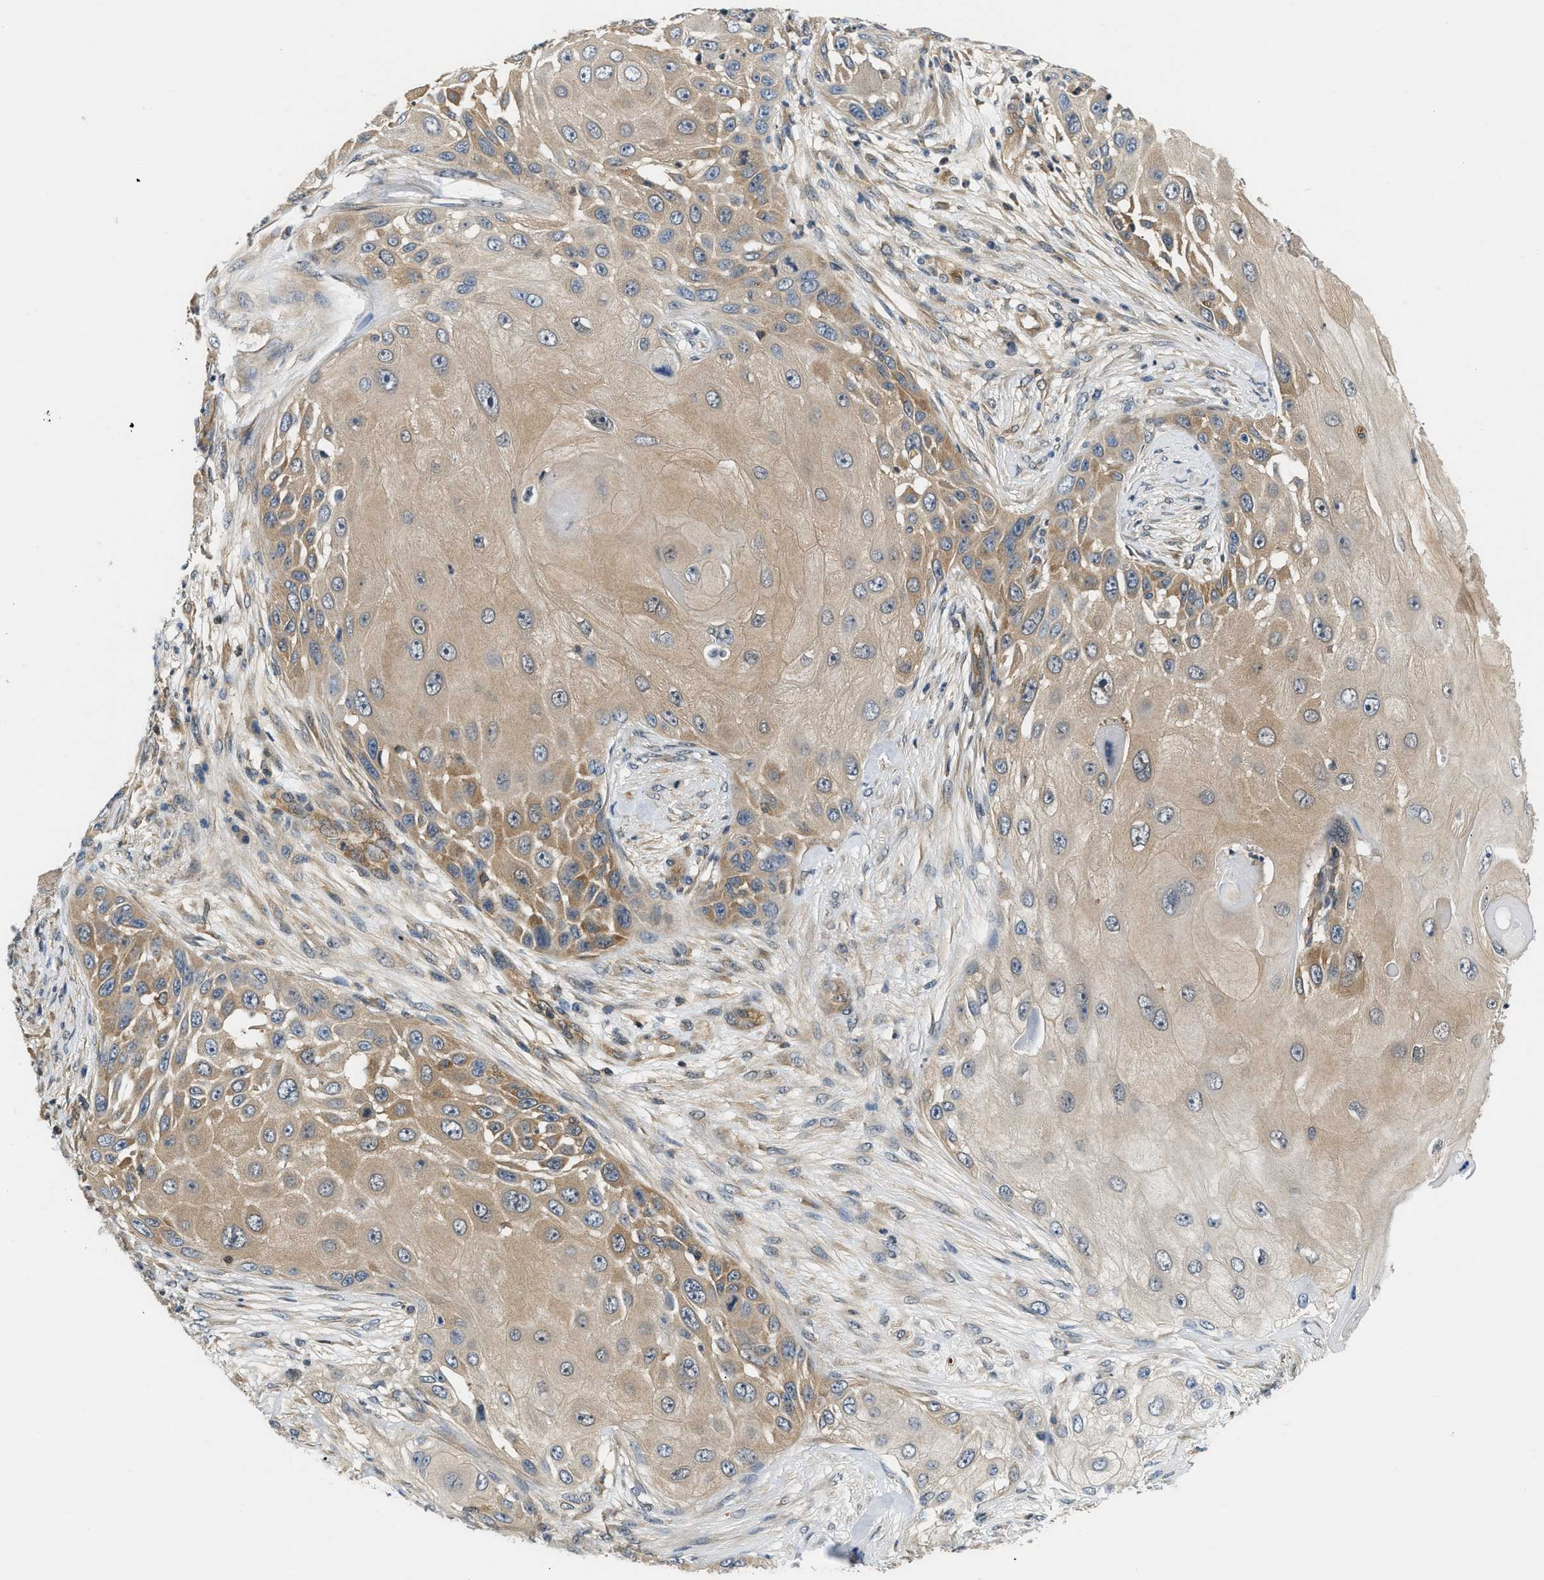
{"staining": {"intensity": "moderate", "quantity": ">75%", "location": "cytoplasmic/membranous"}, "tissue": "skin cancer", "cell_type": "Tumor cells", "image_type": "cancer", "snomed": [{"axis": "morphology", "description": "Squamous cell carcinoma, NOS"}, {"axis": "topography", "description": "Skin"}], "caption": "Moderate cytoplasmic/membranous positivity is present in approximately >75% of tumor cells in skin cancer (squamous cell carcinoma).", "gene": "EIF4EBP2", "patient": {"sex": "female", "age": 44}}